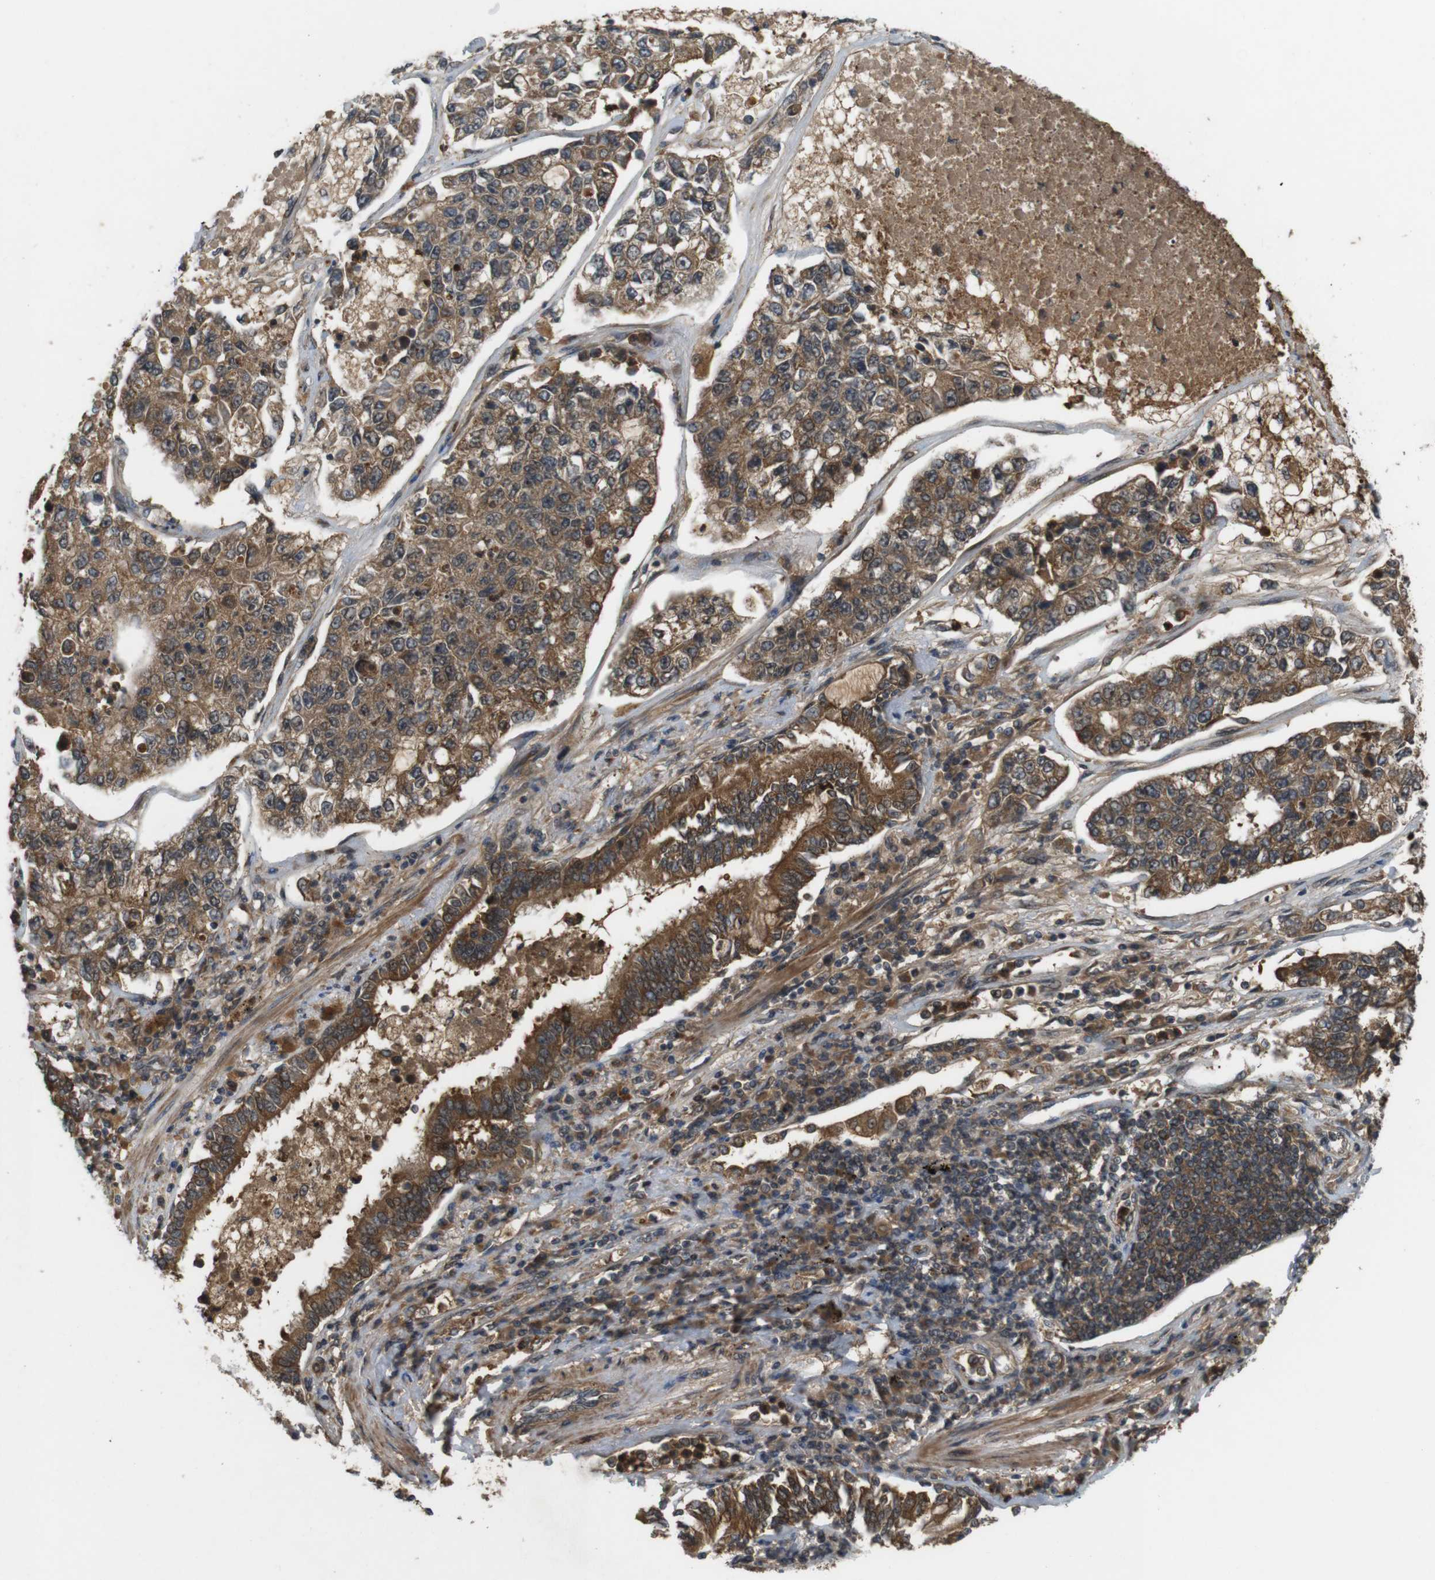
{"staining": {"intensity": "moderate", "quantity": ">75%", "location": "cytoplasmic/membranous"}, "tissue": "lung cancer", "cell_type": "Tumor cells", "image_type": "cancer", "snomed": [{"axis": "morphology", "description": "Adenocarcinoma, NOS"}, {"axis": "topography", "description": "Lung"}], "caption": "Immunohistochemistry (IHC) staining of lung cancer (adenocarcinoma), which demonstrates medium levels of moderate cytoplasmic/membranous staining in approximately >75% of tumor cells indicating moderate cytoplasmic/membranous protein staining. The staining was performed using DAB (brown) for protein detection and nuclei were counterstained in hematoxylin (blue).", "gene": "NFKBIE", "patient": {"sex": "male", "age": 49}}